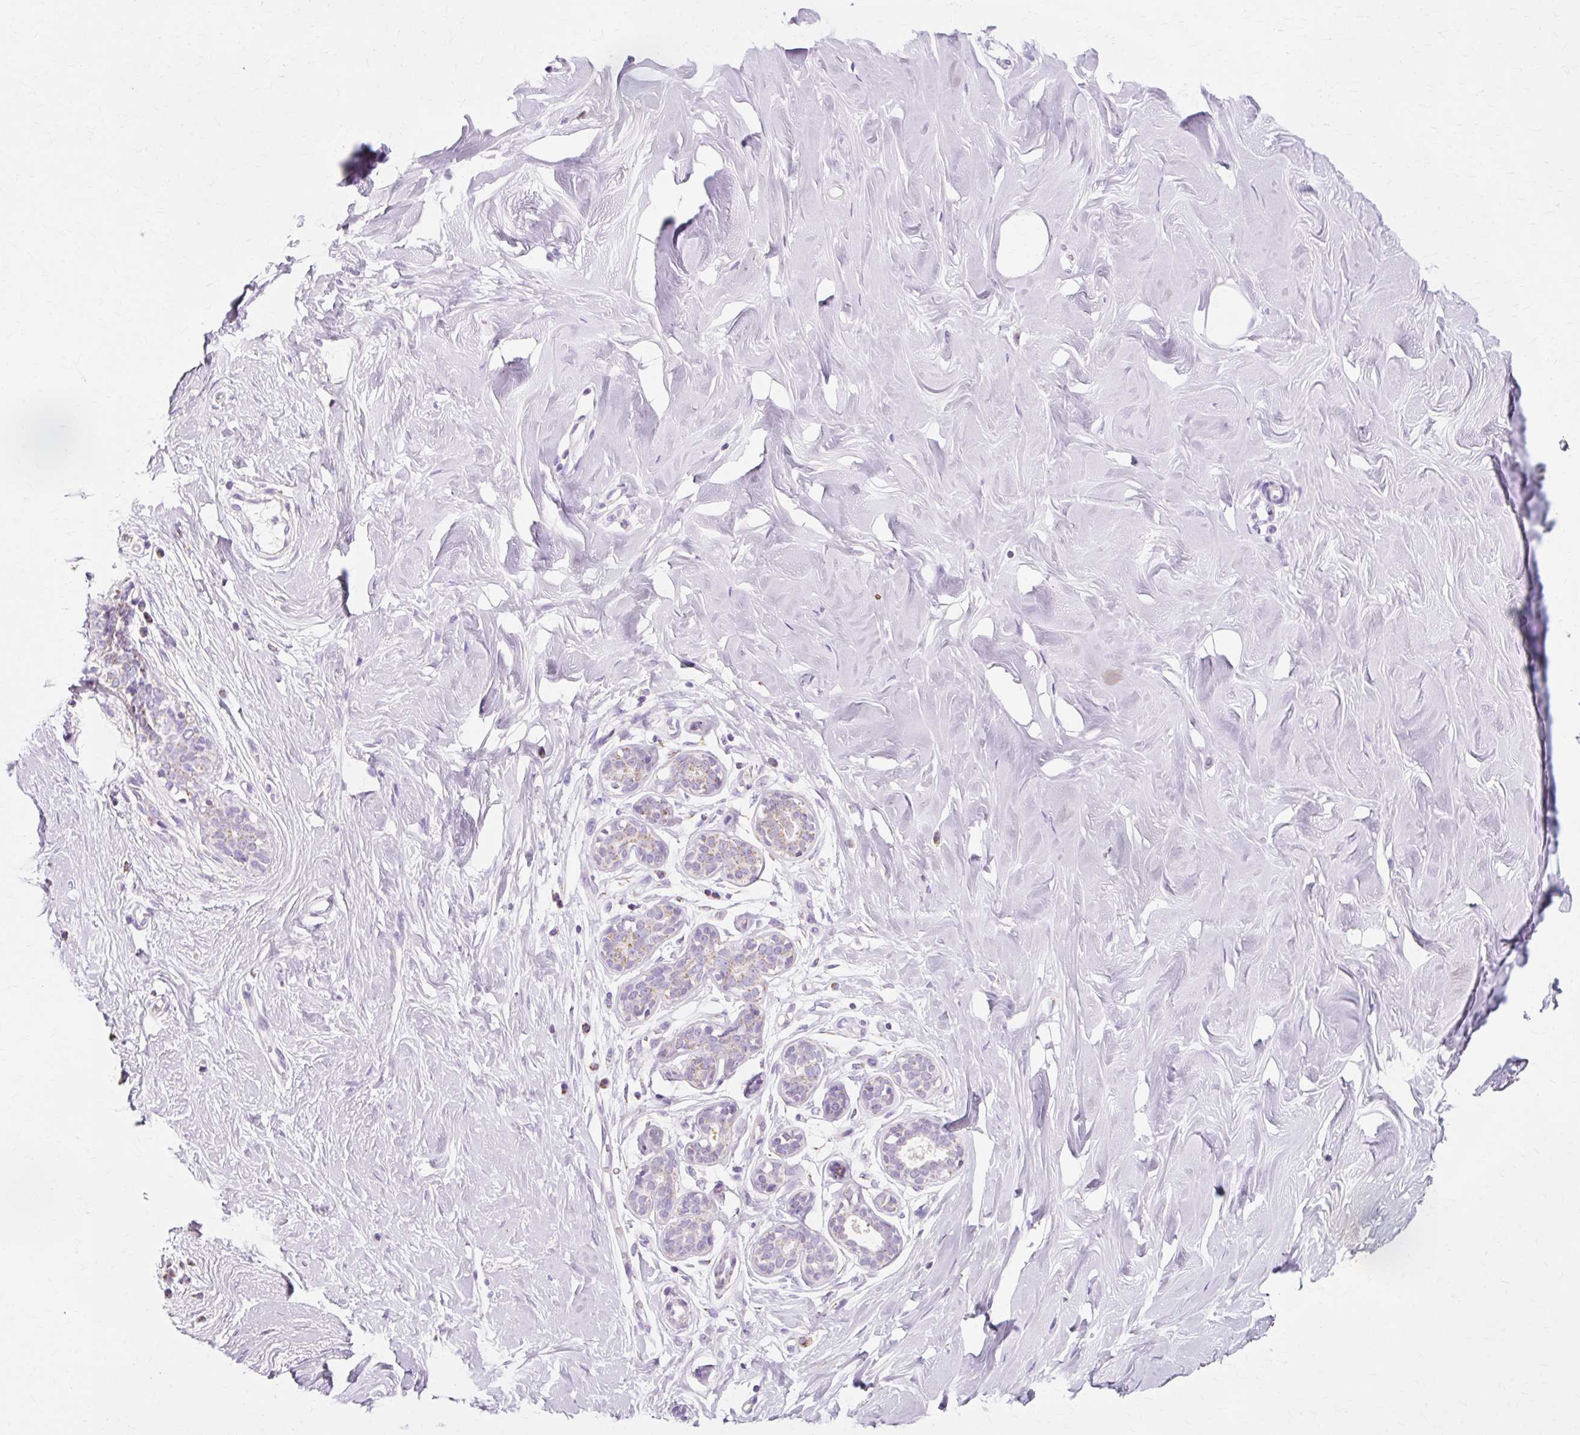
{"staining": {"intensity": "negative", "quantity": "none", "location": "none"}, "tissue": "breast", "cell_type": "Adipocytes", "image_type": "normal", "snomed": [{"axis": "morphology", "description": "Normal tissue, NOS"}, {"axis": "topography", "description": "Breast"}], "caption": "High power microscopy image of an IHC micrograph of benign breast, revealing no significant positivity in adipocytes. (Immunohistochemistry, brightfield microscopy, high magnification).", "gene": "ATP5PO", "patient": {"sex": "female", "age": 27}}